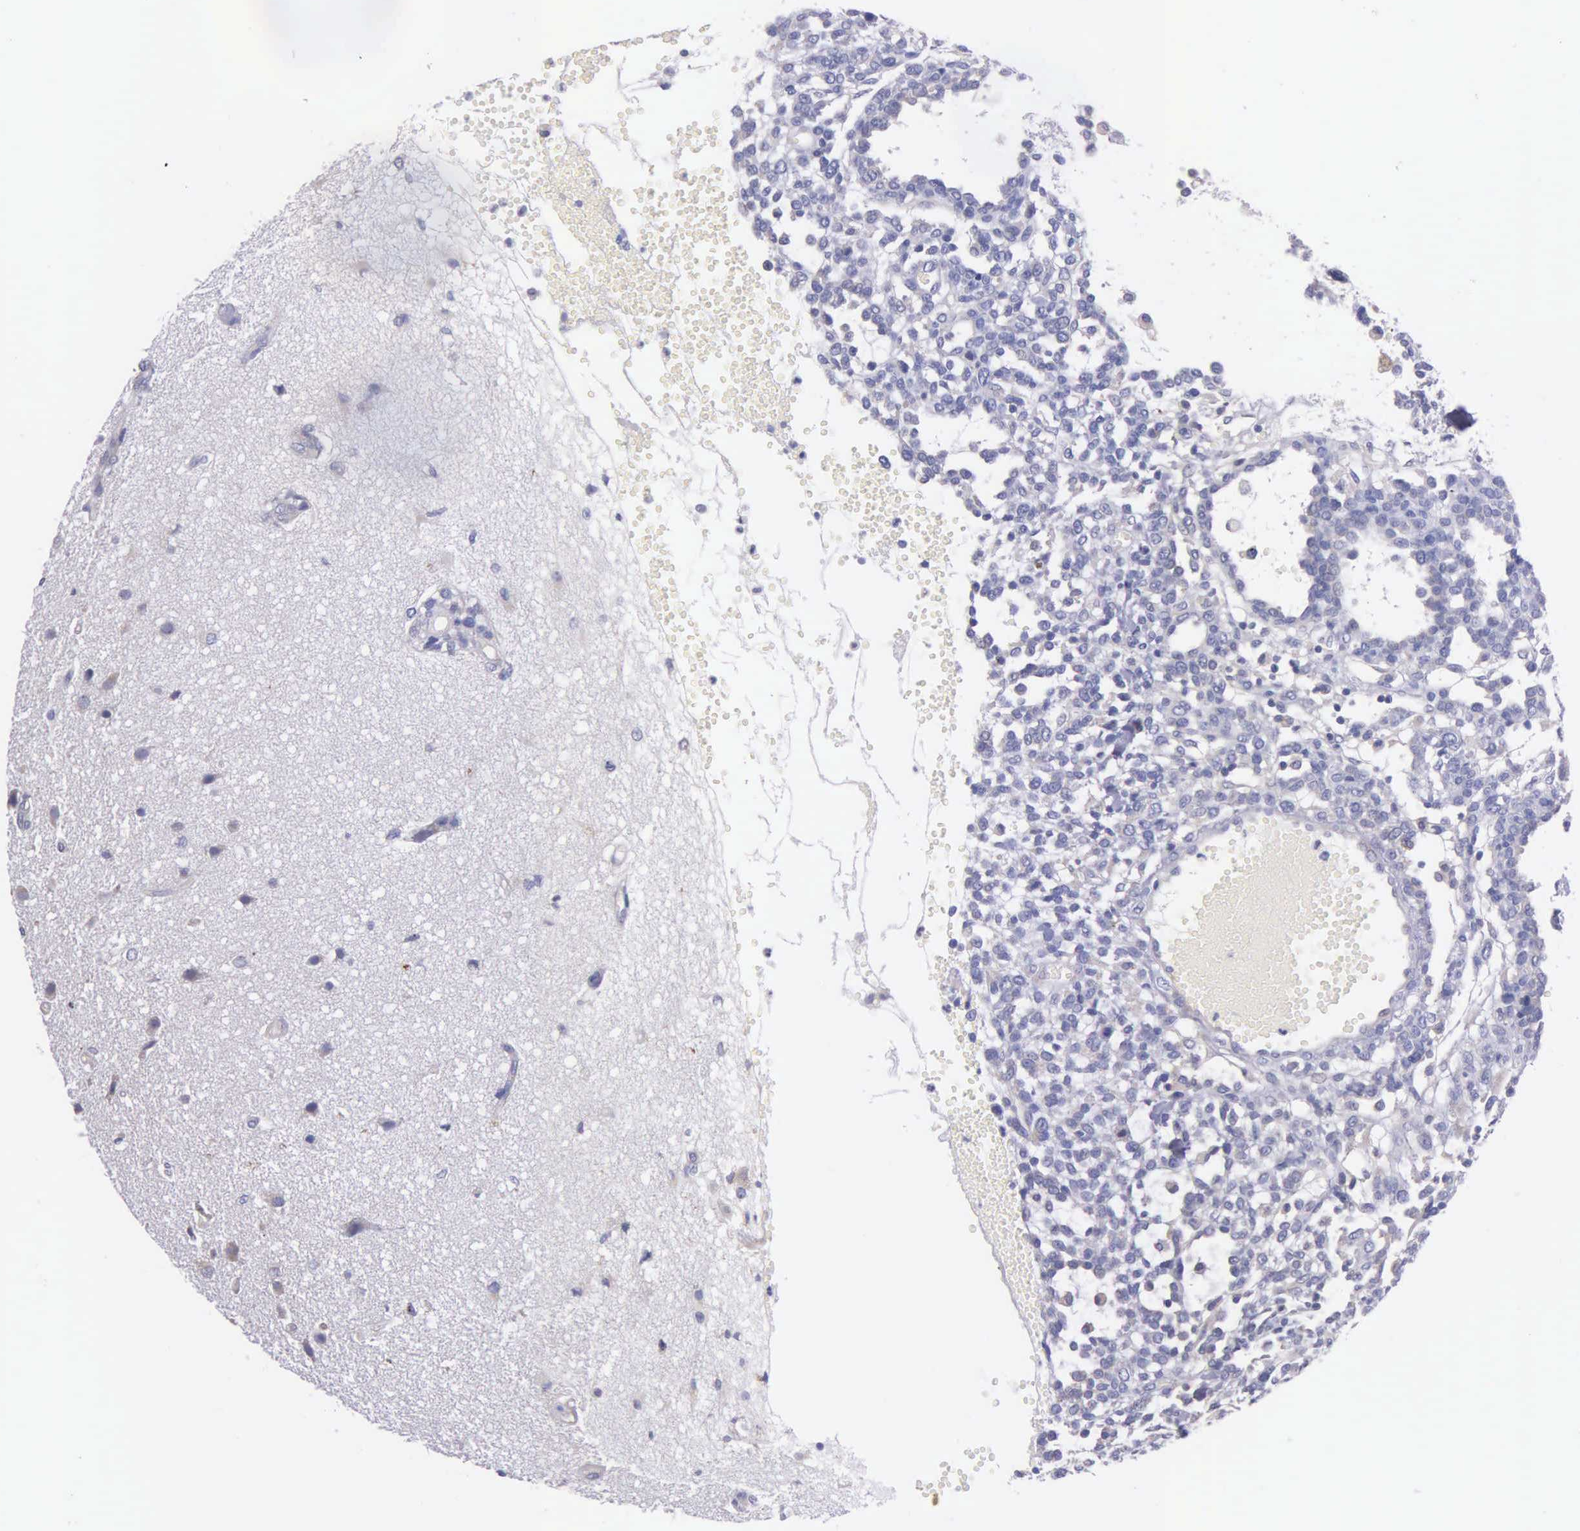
{"staining": {"intensity": "negative", "quantity": "none", "location": "none"}, "tissue": "glioma", "cell_type": "Tumor cells", "image_type": "cancer", "snomed": [{"axis": "morphology", "description": "Glioma, malignant, High grade"}, {"axis": "topography", "description": "Brain"}], "caption": "Tumor cells show no significant protein expression in glioma.", "gene": "MIA2", "patient": {"sex": "male", "age": 66}}